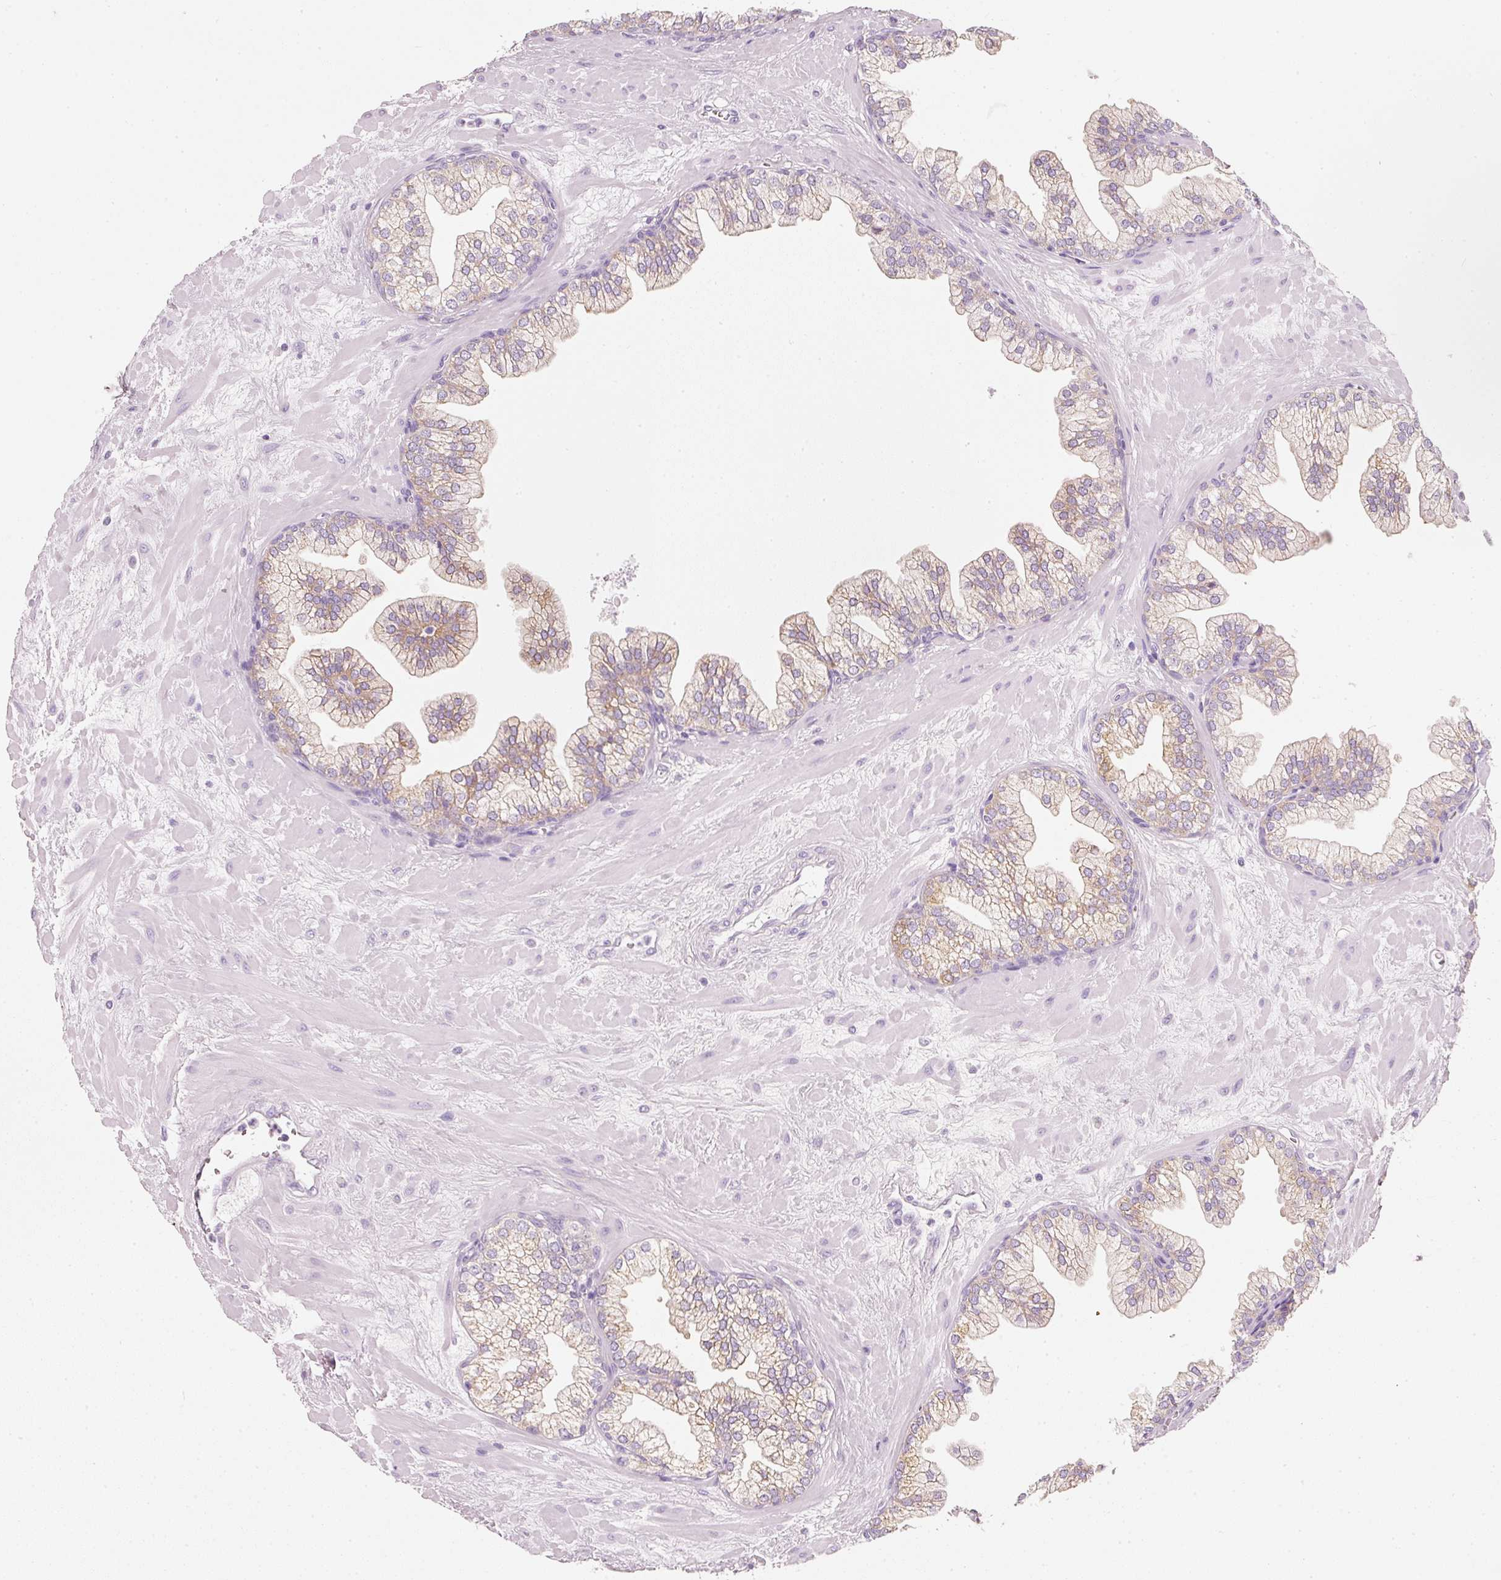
{"staining": {"intensity": "moderate", "quantity": "25%-75%", "location": "cytoplasmic/membranous"}, "tissue": "prostate", "cell_type": "Glandular cells", "image_type": "normal", "snomed": [{"axis": "morphology", "description": "Normal tissue, NOS"}, {"axis": "topography", "description": "Prostate"}, {"axis": "topography", "description": "Peripheral nerve tissue"}], "caption": "Immunohistochemistry (DAB (3,3'-diaminobenzidine)) staining of benign prostate reveals moderate cytoplasmic/membranous protein staining in about 25%-75% of glandular cells.", "gene": "PDXDC1", "patient": {"sex": "male", "age": 61}}